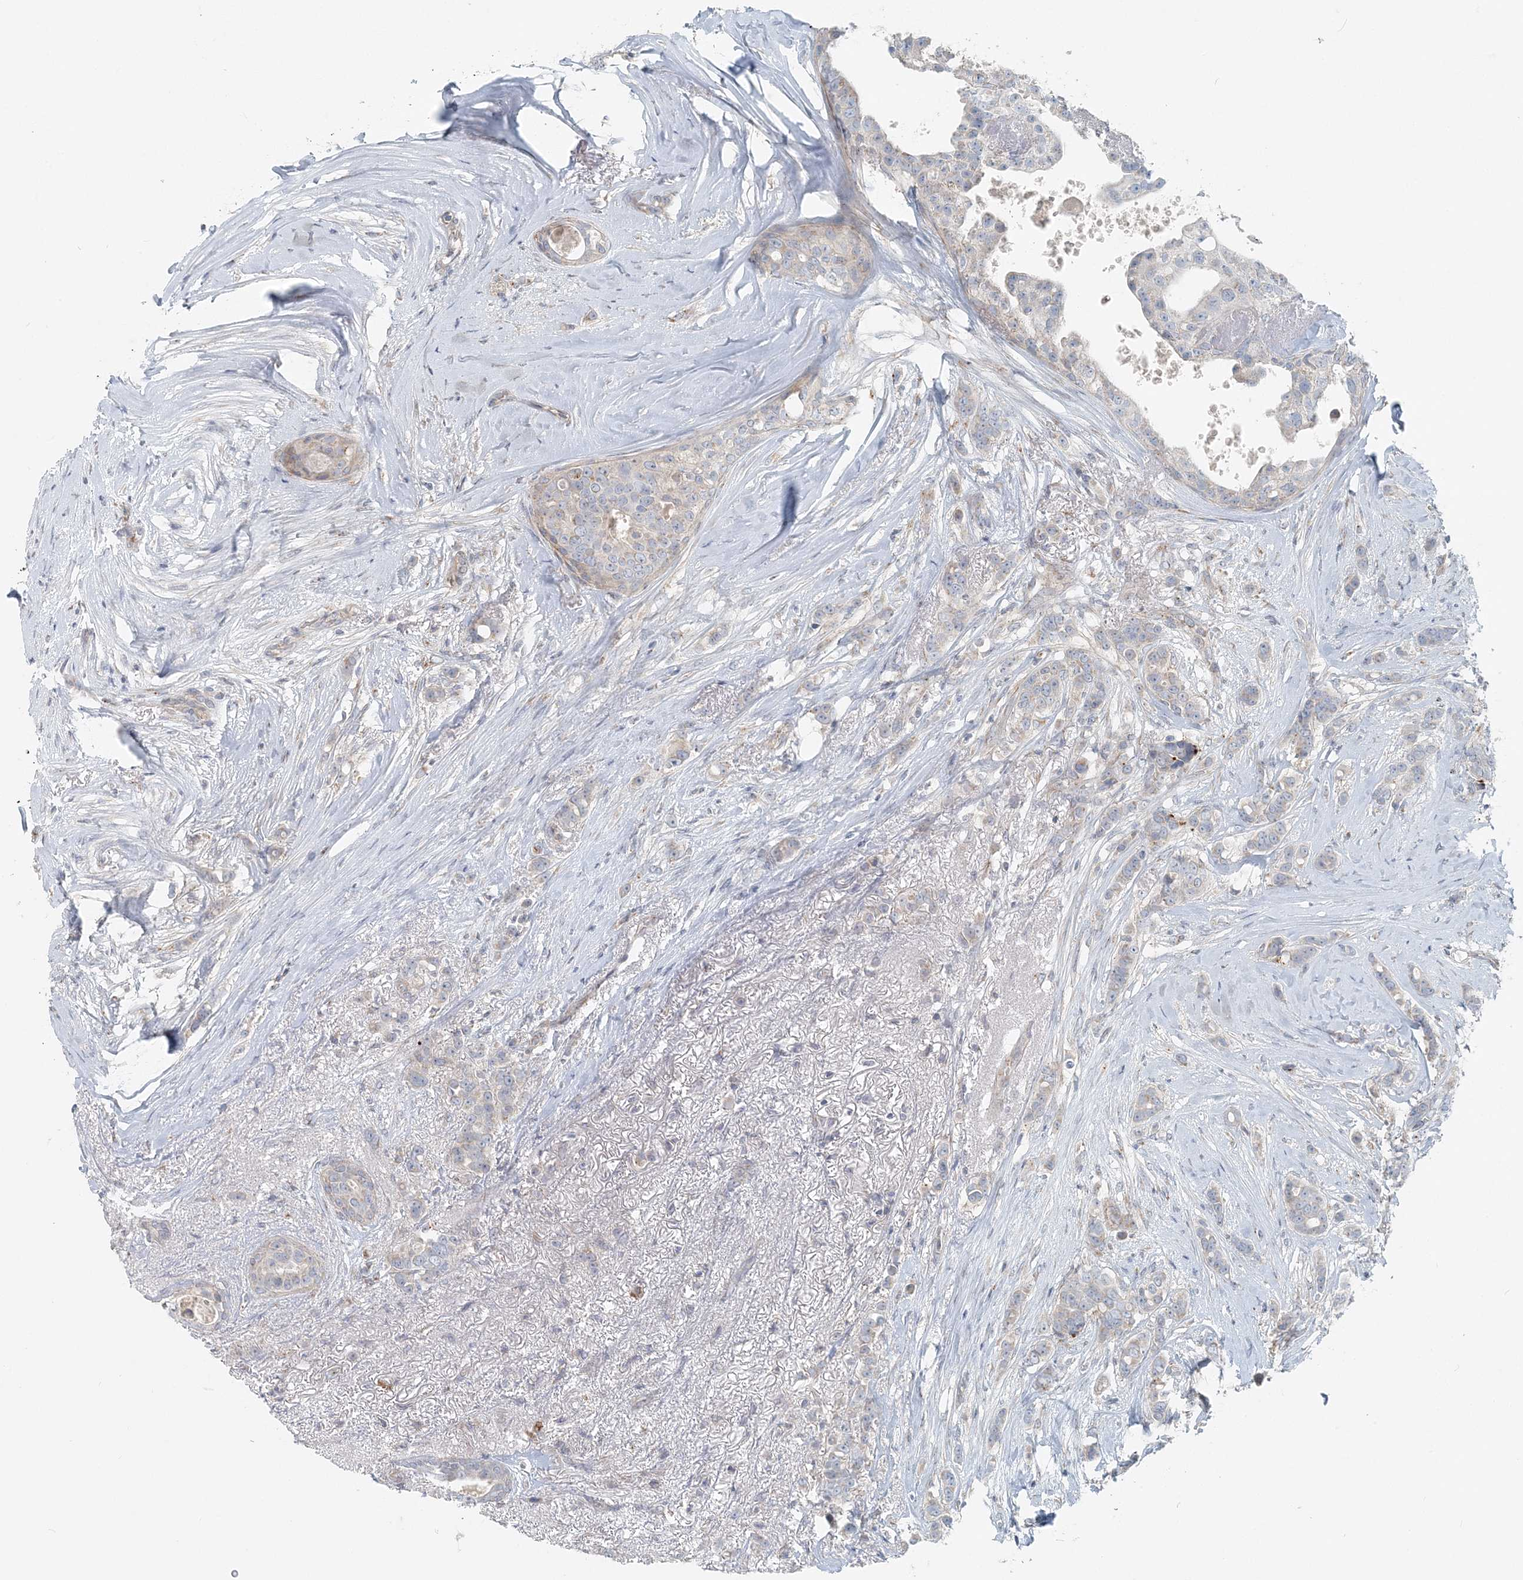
{"staining": {"intensity": "negative", "quantity": "none", "location": "none"}, "tissue": "breast cancer", "cell_type": "Tumor cells", "image_type": "cancer", "snomed": [{"axis": "morphology", "description": "Lobular carcinoma"}, {"axis": "topography", "description": "Breast"}], "caption": "IHC micrograph of neoplastic tissue: human breast cancer (lobular carcinoma) stained with DAB (3,3'-diaminobenzidine) displays no significant protein expression in tumor cells. (DAB (3,3'-diaminobenzidine) immunohistochemistry visualized using brightfield microscopy, high magnification).", "gene": "NAA11", "patient": {"sex": "female", "age": 51}}